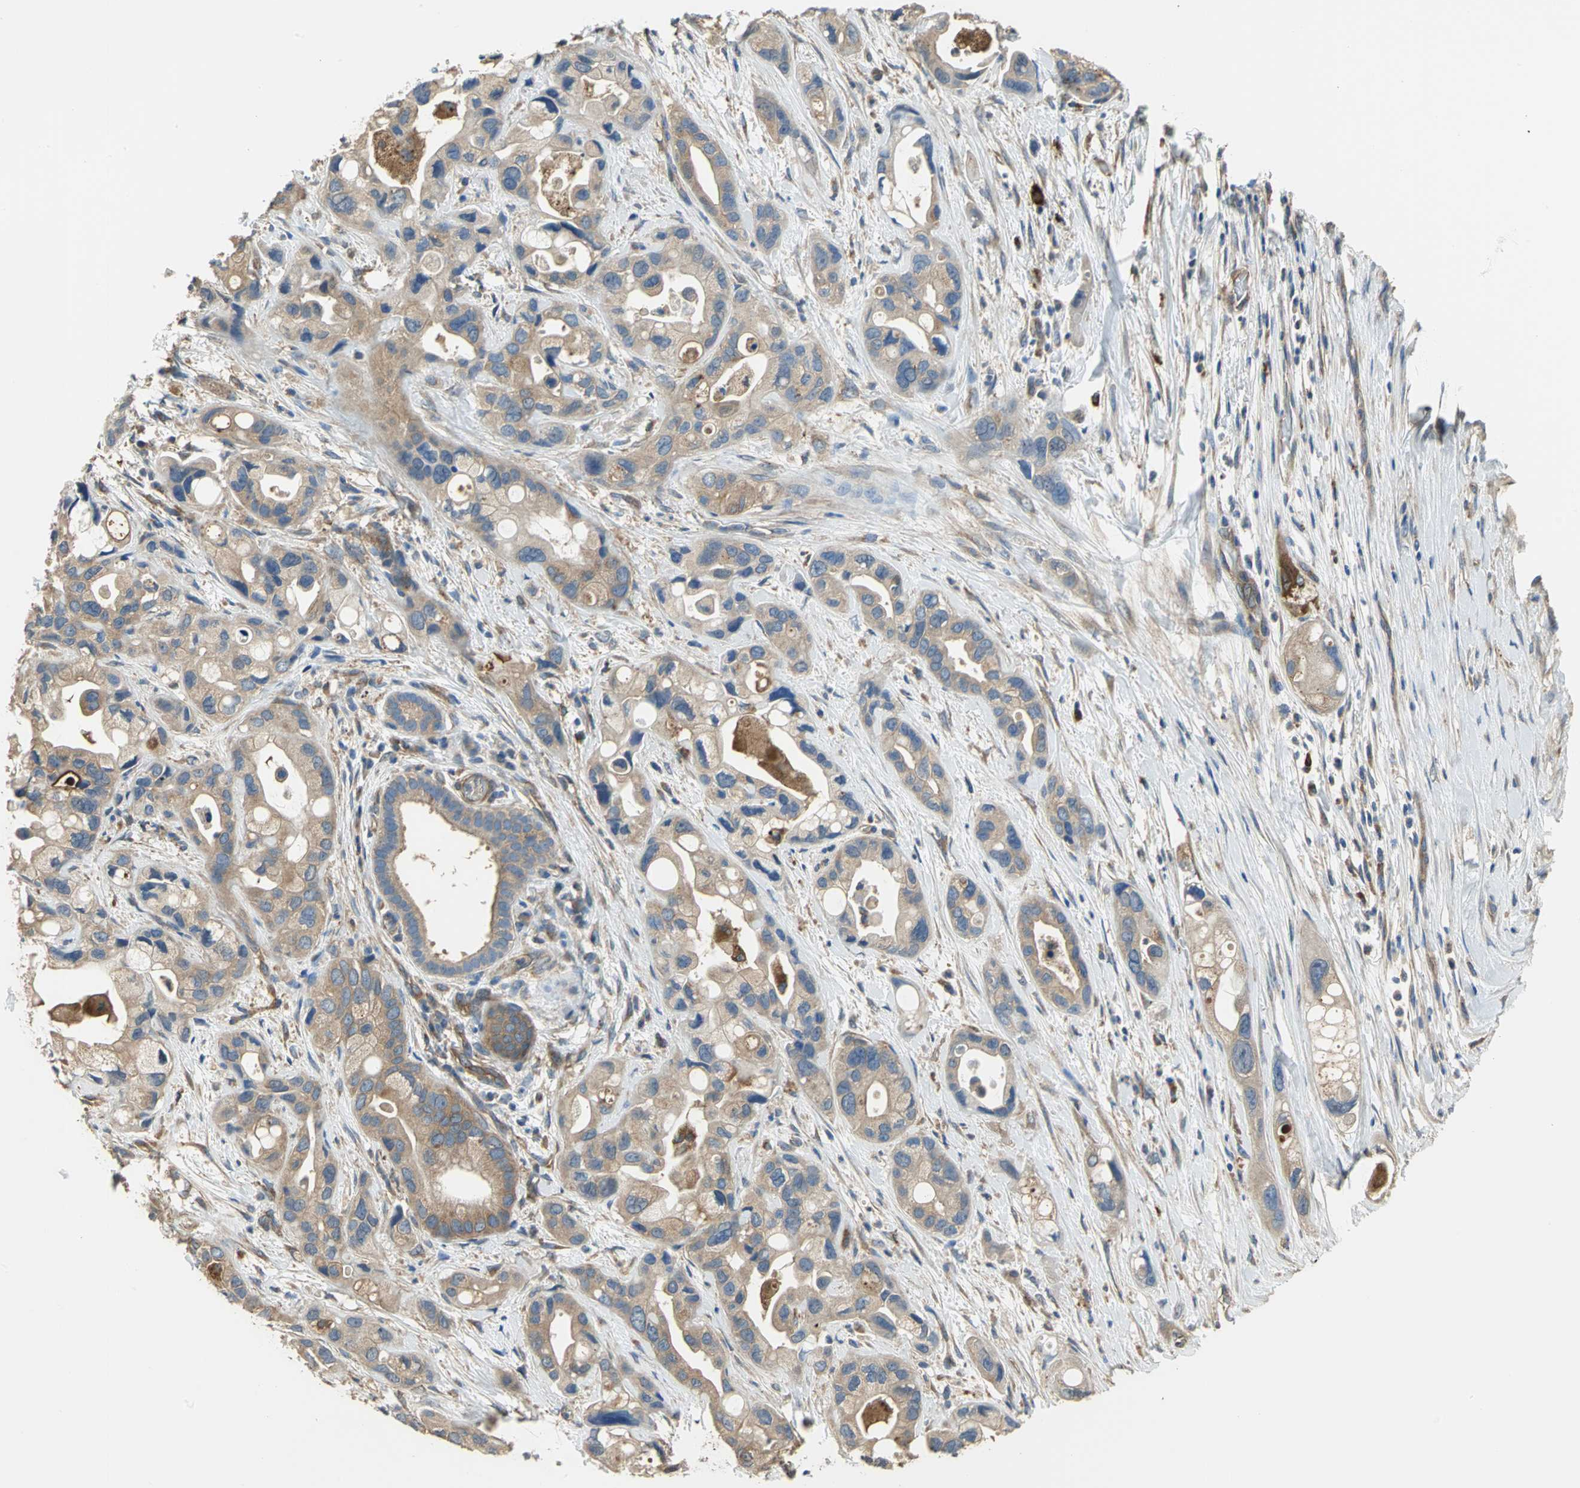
{"staining": {"intensity": "moderate", "quantity": ">75%", "location": "cytoplasmic/membranous"}, "tissue": "pancreatic cancer", "cell_type": "Tumor cells", "image_type": "cancer", "snomed": [{"axis": "morphology", "description": "Adenocarcinoma, NOS"}, {"axis": "topography", "description": "Pancreas"}], "caption": "DAB immunohistochemical staining of pancreatic cancer displays moderate cytoplasmic/membranous protein expression in about >75% of tumor cells.", "gene": "DIAPH2", "patient": {"sex": "female", "age": 77}}